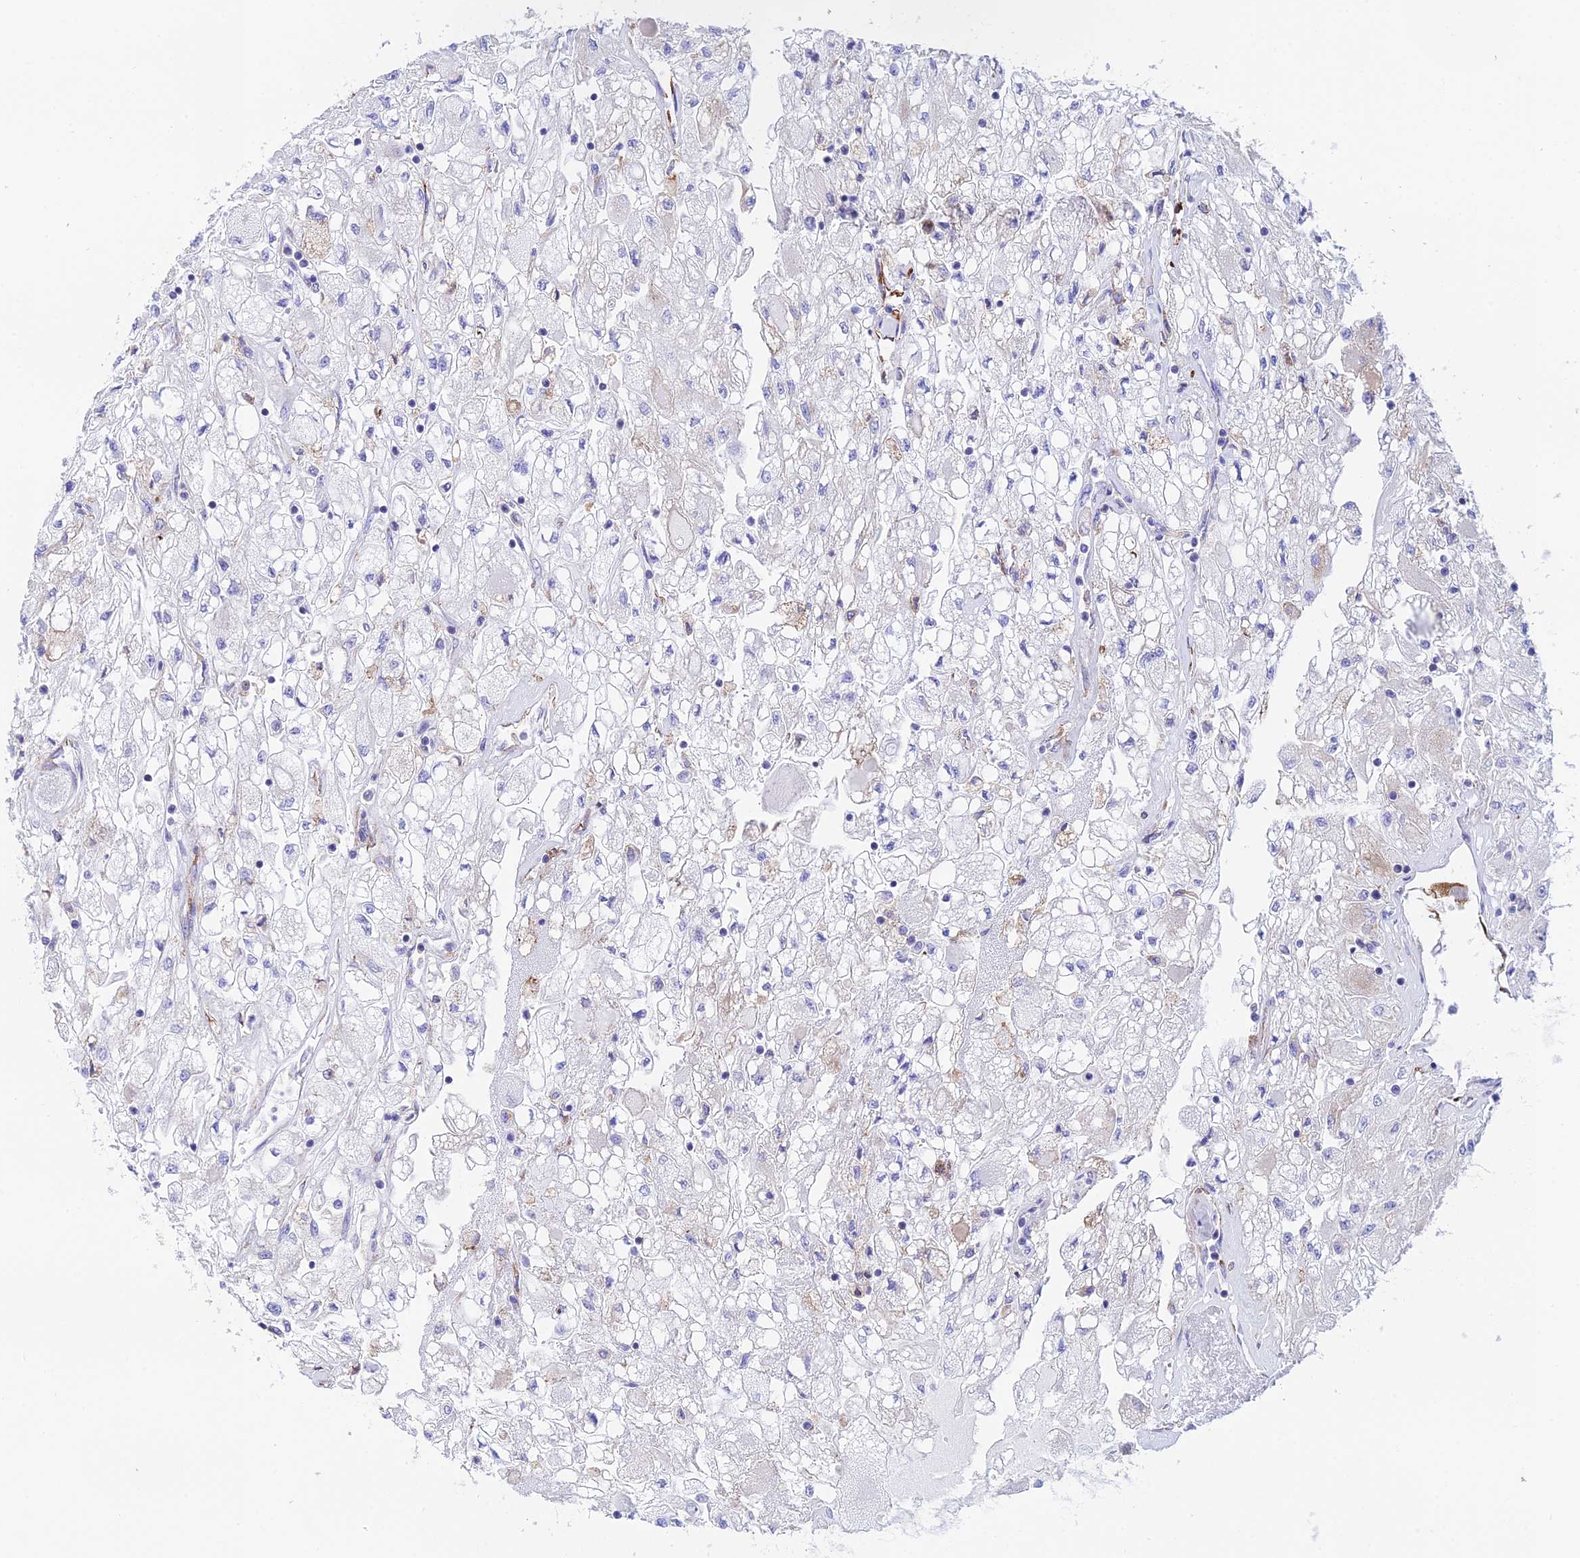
{"staining": {"intensity": "negative", "quantity": "none", "location": "none"}, "tissue": "renal cancer", "cell_type": "Tumor cells", "image_type": "cancer", "snomed": [{"axis": "morphology", "description": "Adenocarcinoma, NOS"}, {"axis": "topography", "description": "Kidney"}], "caption": "Tumor cells are negative for protein expression in human renal cancer.", "gene": "TUBGCP6", "patient": {"sex": "male", "age": 80}}